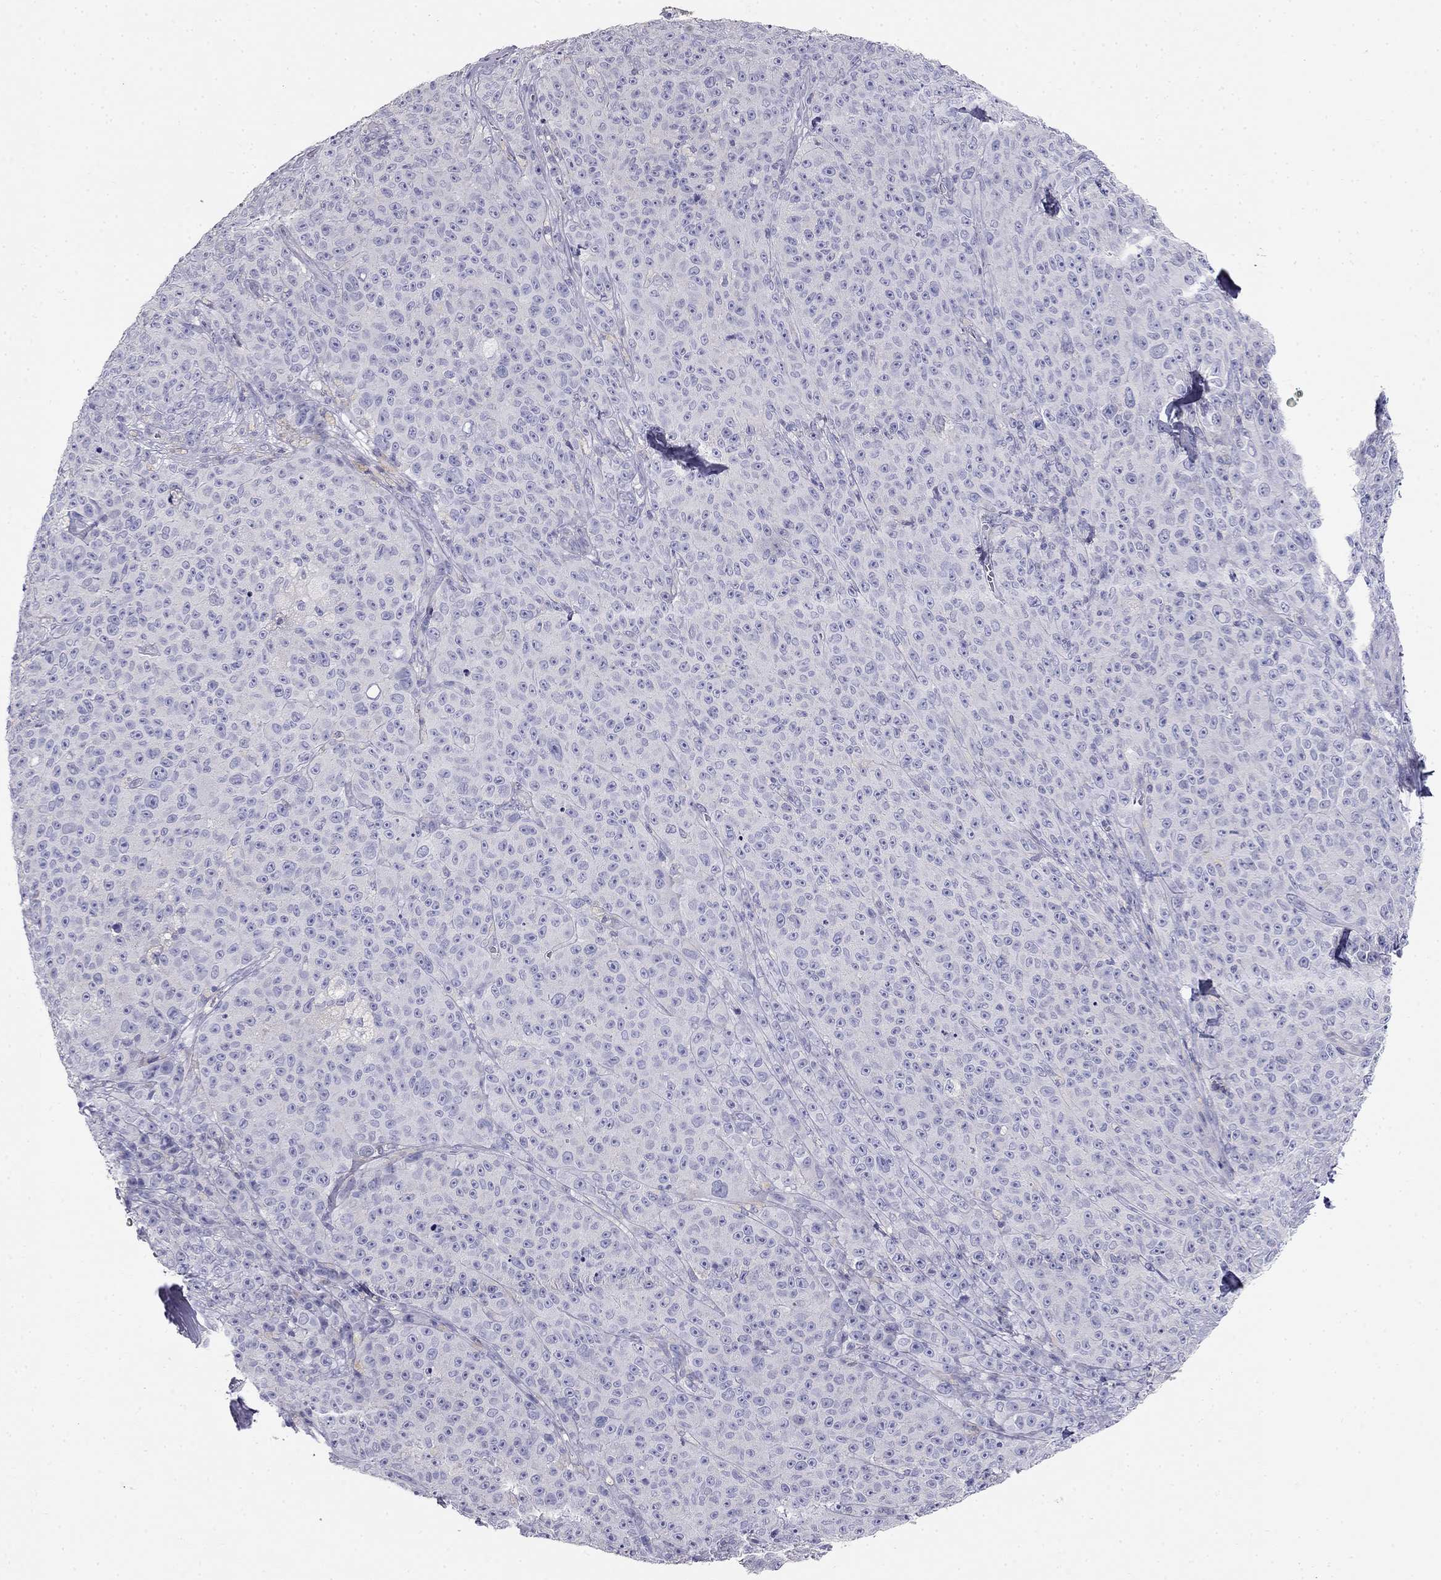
{"staining": {"intensity": "negative", "quantity": "none", "location": "none"}, "tissue": "melanoma", "cell_type": "Tumor cells", "image_type": "cancer", "snomed": [{"axis": "morphology", "description": "Malignant melanoma, NOS"}, {"axis": "topography", "description": "Skin"}], "caption": "Immunohistochemical staining of malignant melanoma demonstrates no significant expression in tumor cells.", "gene": "LY6H", "patient": {"sex": "female", "age": 82}}